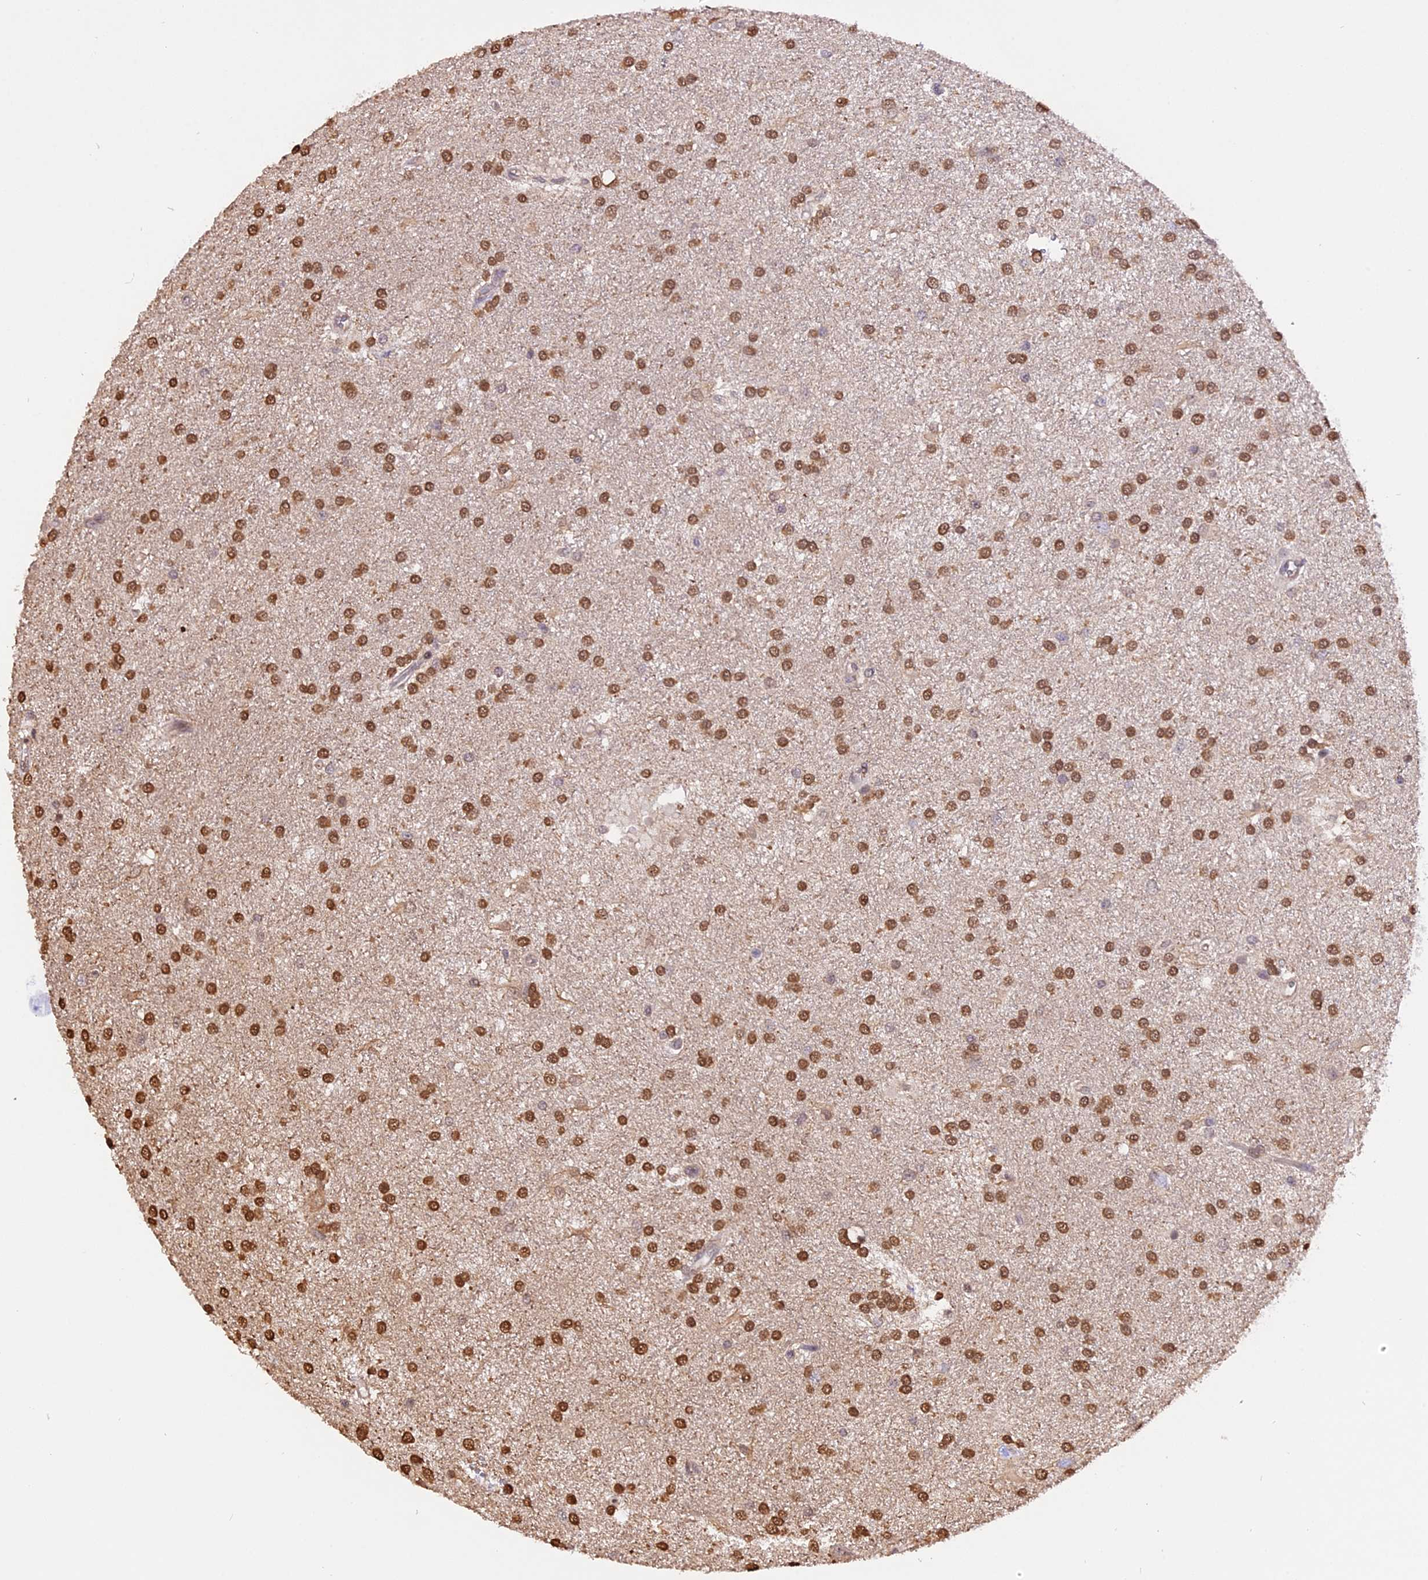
{"staining": {"intensity": "moderate", "quantity": ">75%", "location": "nuclear"}, "tissue": "glioma", "cell_type": "Tumor cells", "image_type": "cancer", "snomed": [{"axis": "morphology", "description": "Glioma, malignant, Low grade"}, {"axis": "topography", "description": "Brain"}], "caption": "Glioma stained for a protein reveals moderate nuclear positivity in tumor cells.", "gene": "HERPUD1", "patient": {"sex": "male", "age": 66}}